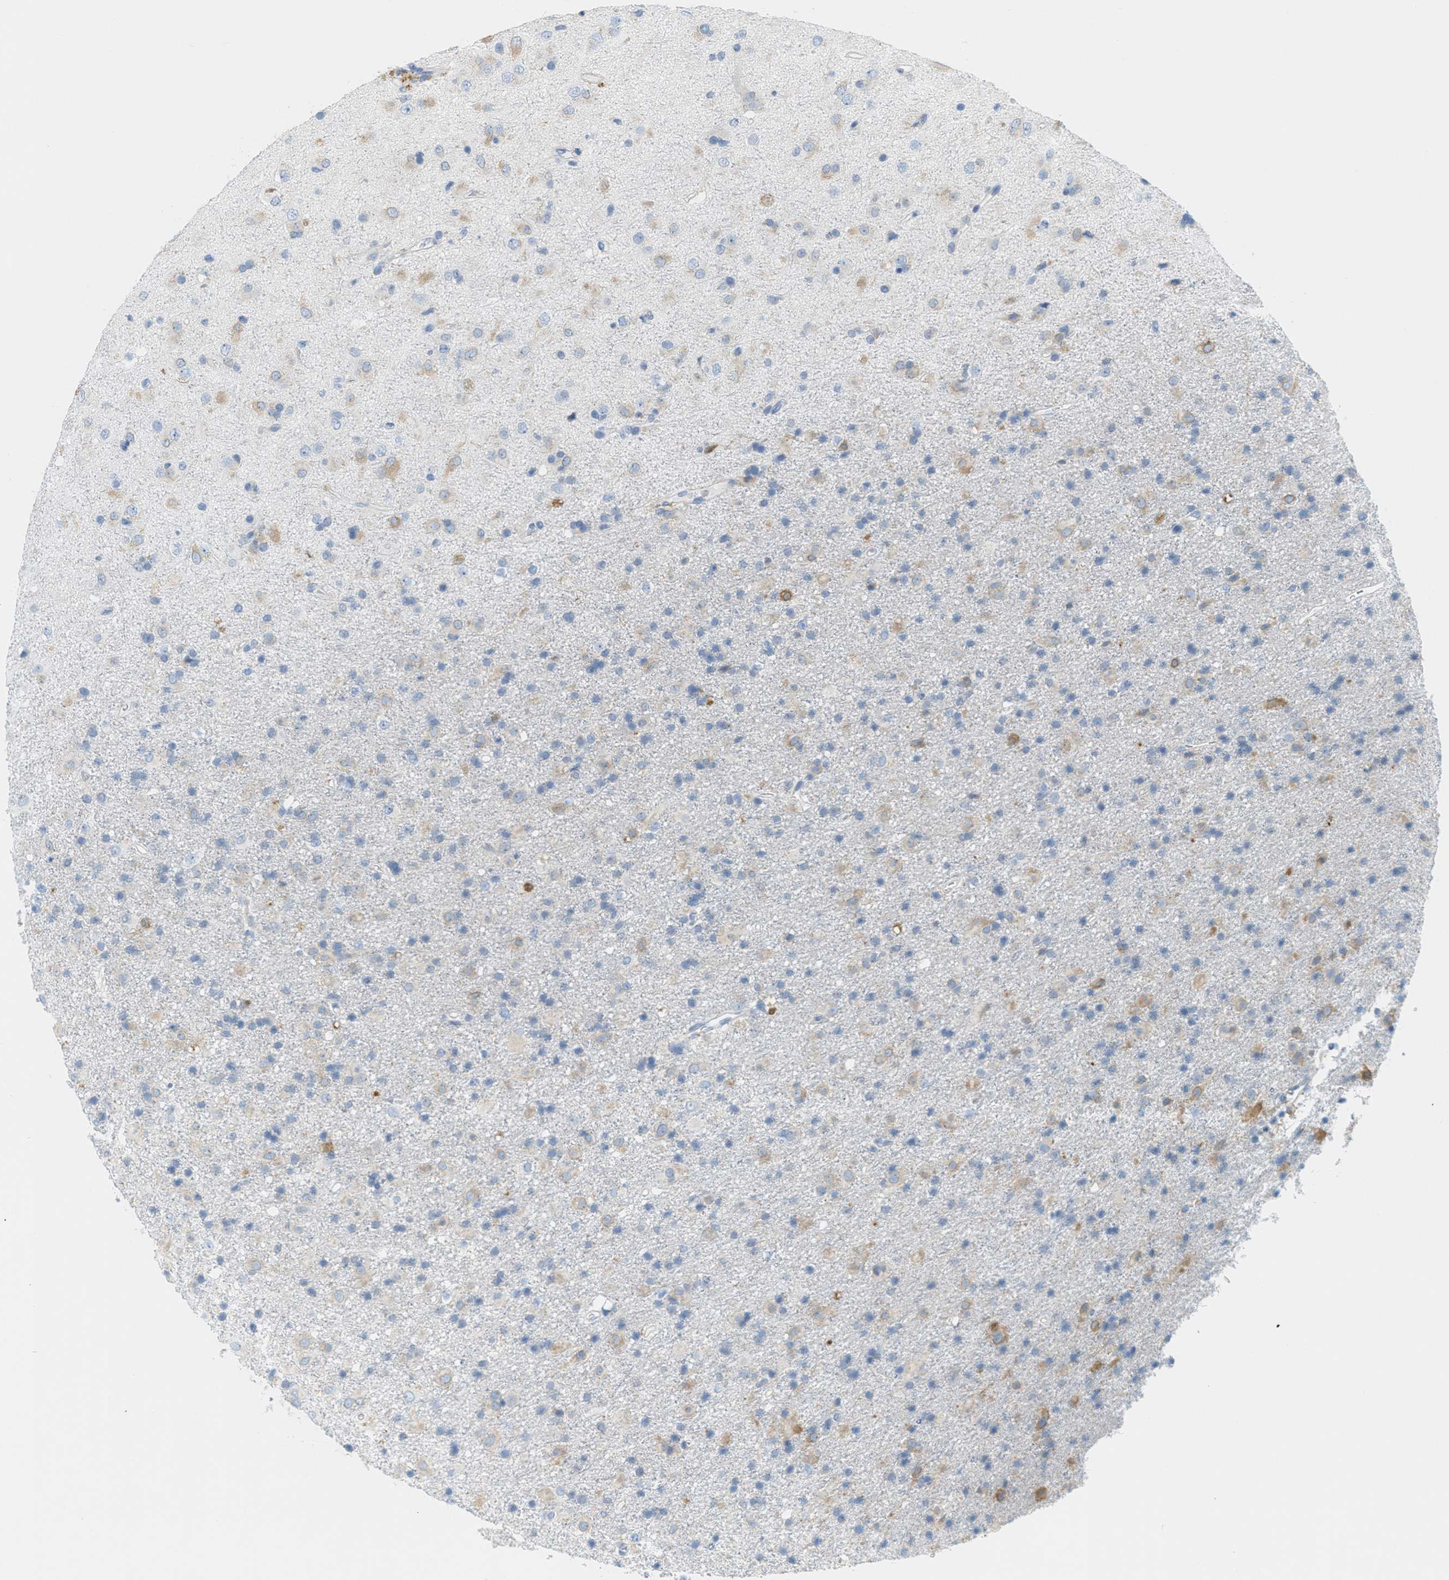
{"staining": {"intensity": "negative", "quantity": "none", "location": "none"}, "tissue": "glioma", "cell_type": "Tumor cells", "image_type": "cancer", "snomed": [{"axis": "morphology", "description": "Glioma, malignant, Low grade"}, {"axis": "topography", "description": "Brain"}], "caption": "A high-resolution histopathology image shows immunohistochemistry staining of malignant glioma (low-grade), which exhibits no significant positivity in tumor cells. (DAB (3,3'-diaminobenzidine) immunohistochemistry (IHC) visualized using brightfield microscopy, high magnification).", "gene": "TEX264", "patient": {"sex": "male", "age": 65}}